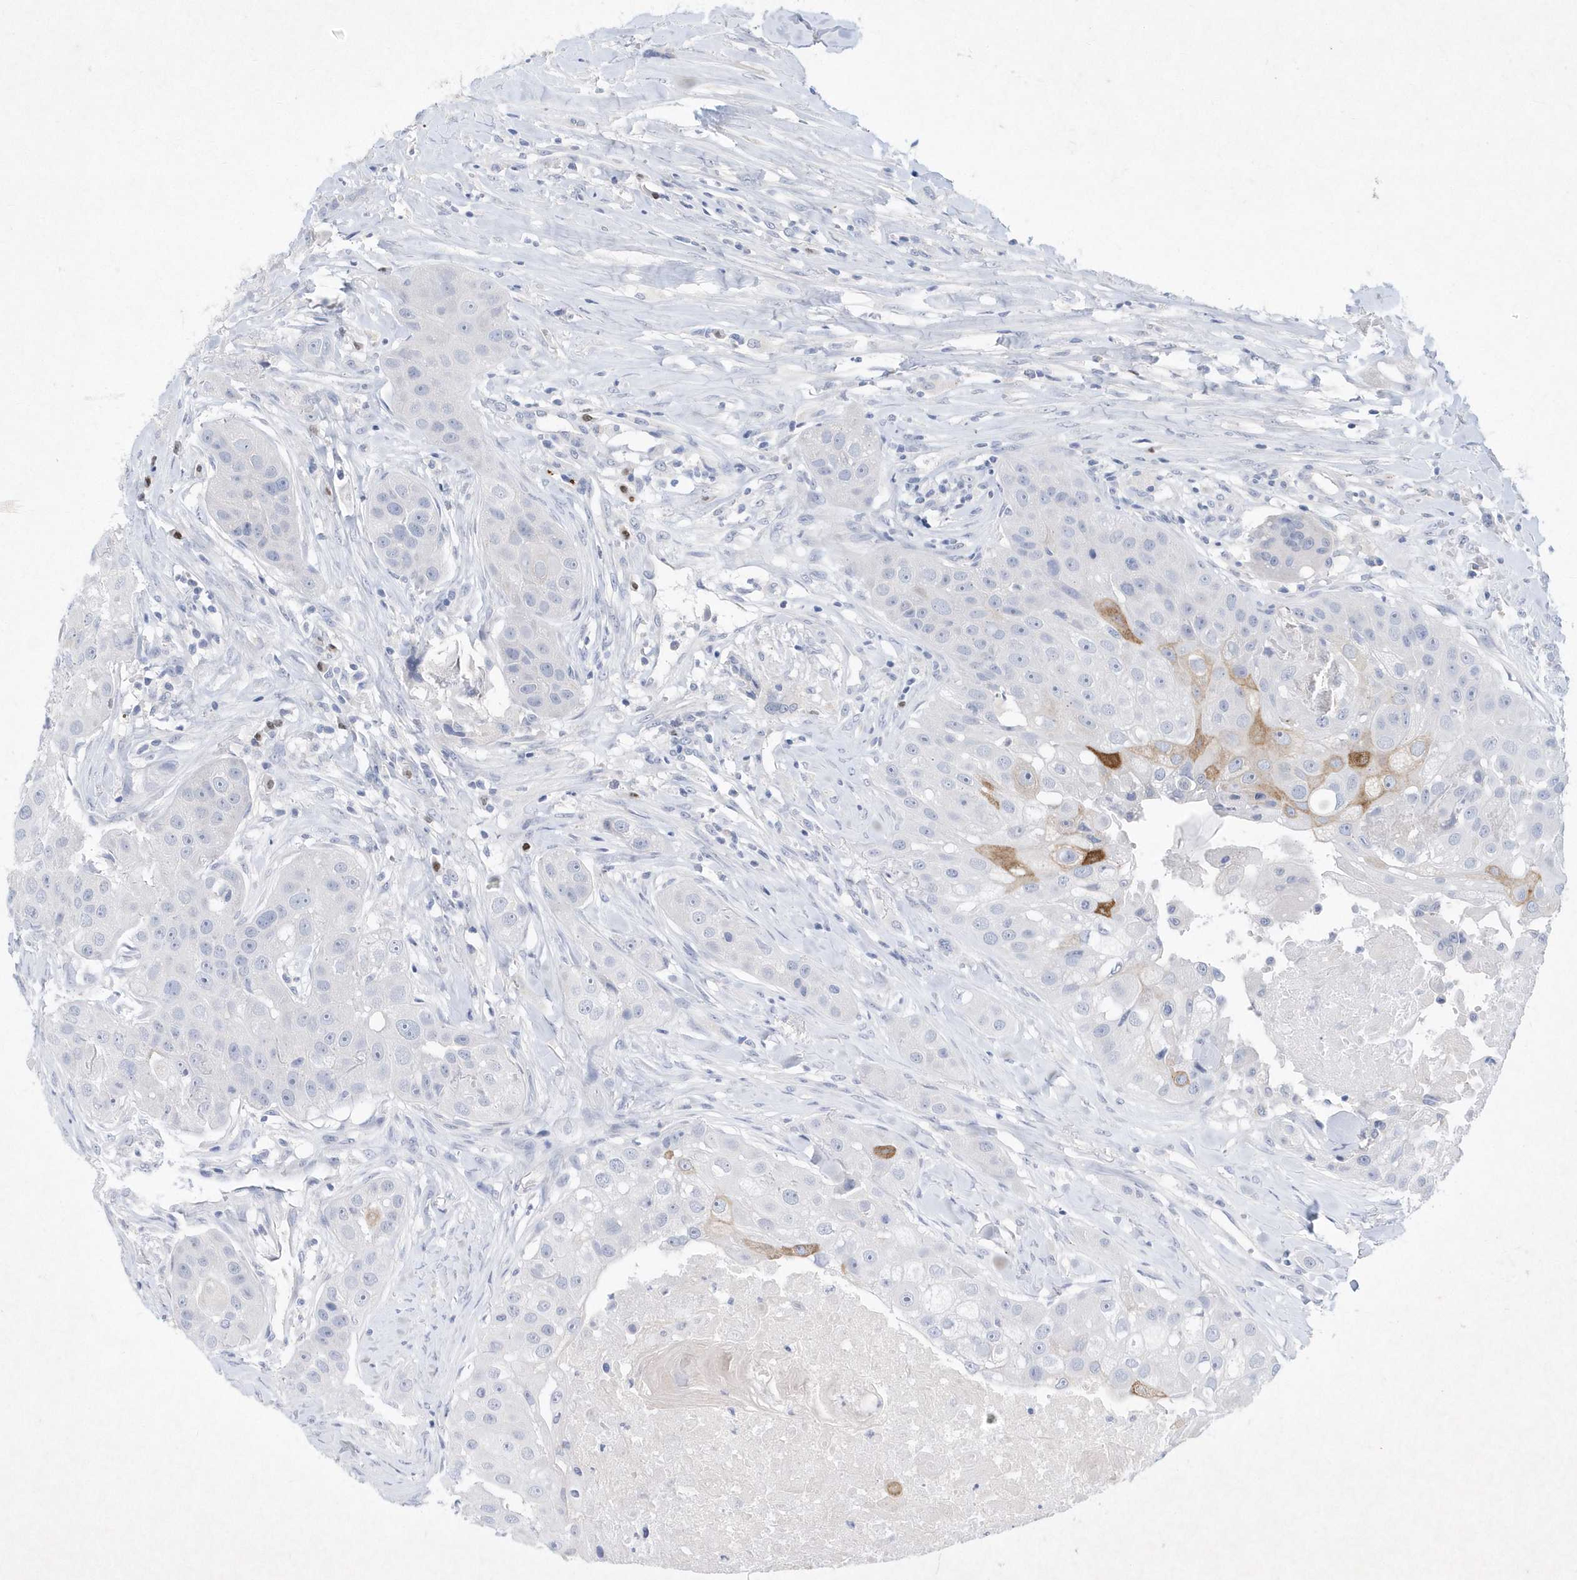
{"staining": {"intensity": "negative", "quantity": "none", "location": "none"}, "tissue": "head and neck cancer", "cell_type": "Tumor cells", "image_type": "cancer", "snomed": [{"axis": "morphology", "description": "Normal tissue, NOS"}, {"axis": "morphology", "description": "Squamous cell carcinoma, NOS"}, {"axis": "topography", "description": "Skeletal muscle"}, {"axis": "topography", "description": "Head-Neck"}], "caption": "This is an immunohistochemistry photomicrograph of head and neck cancer (squamous cell carcinoma). There is no expression in tumor cells.", "gene": "BHLHA15", "patient": {"sex": "male", "age": 51}}